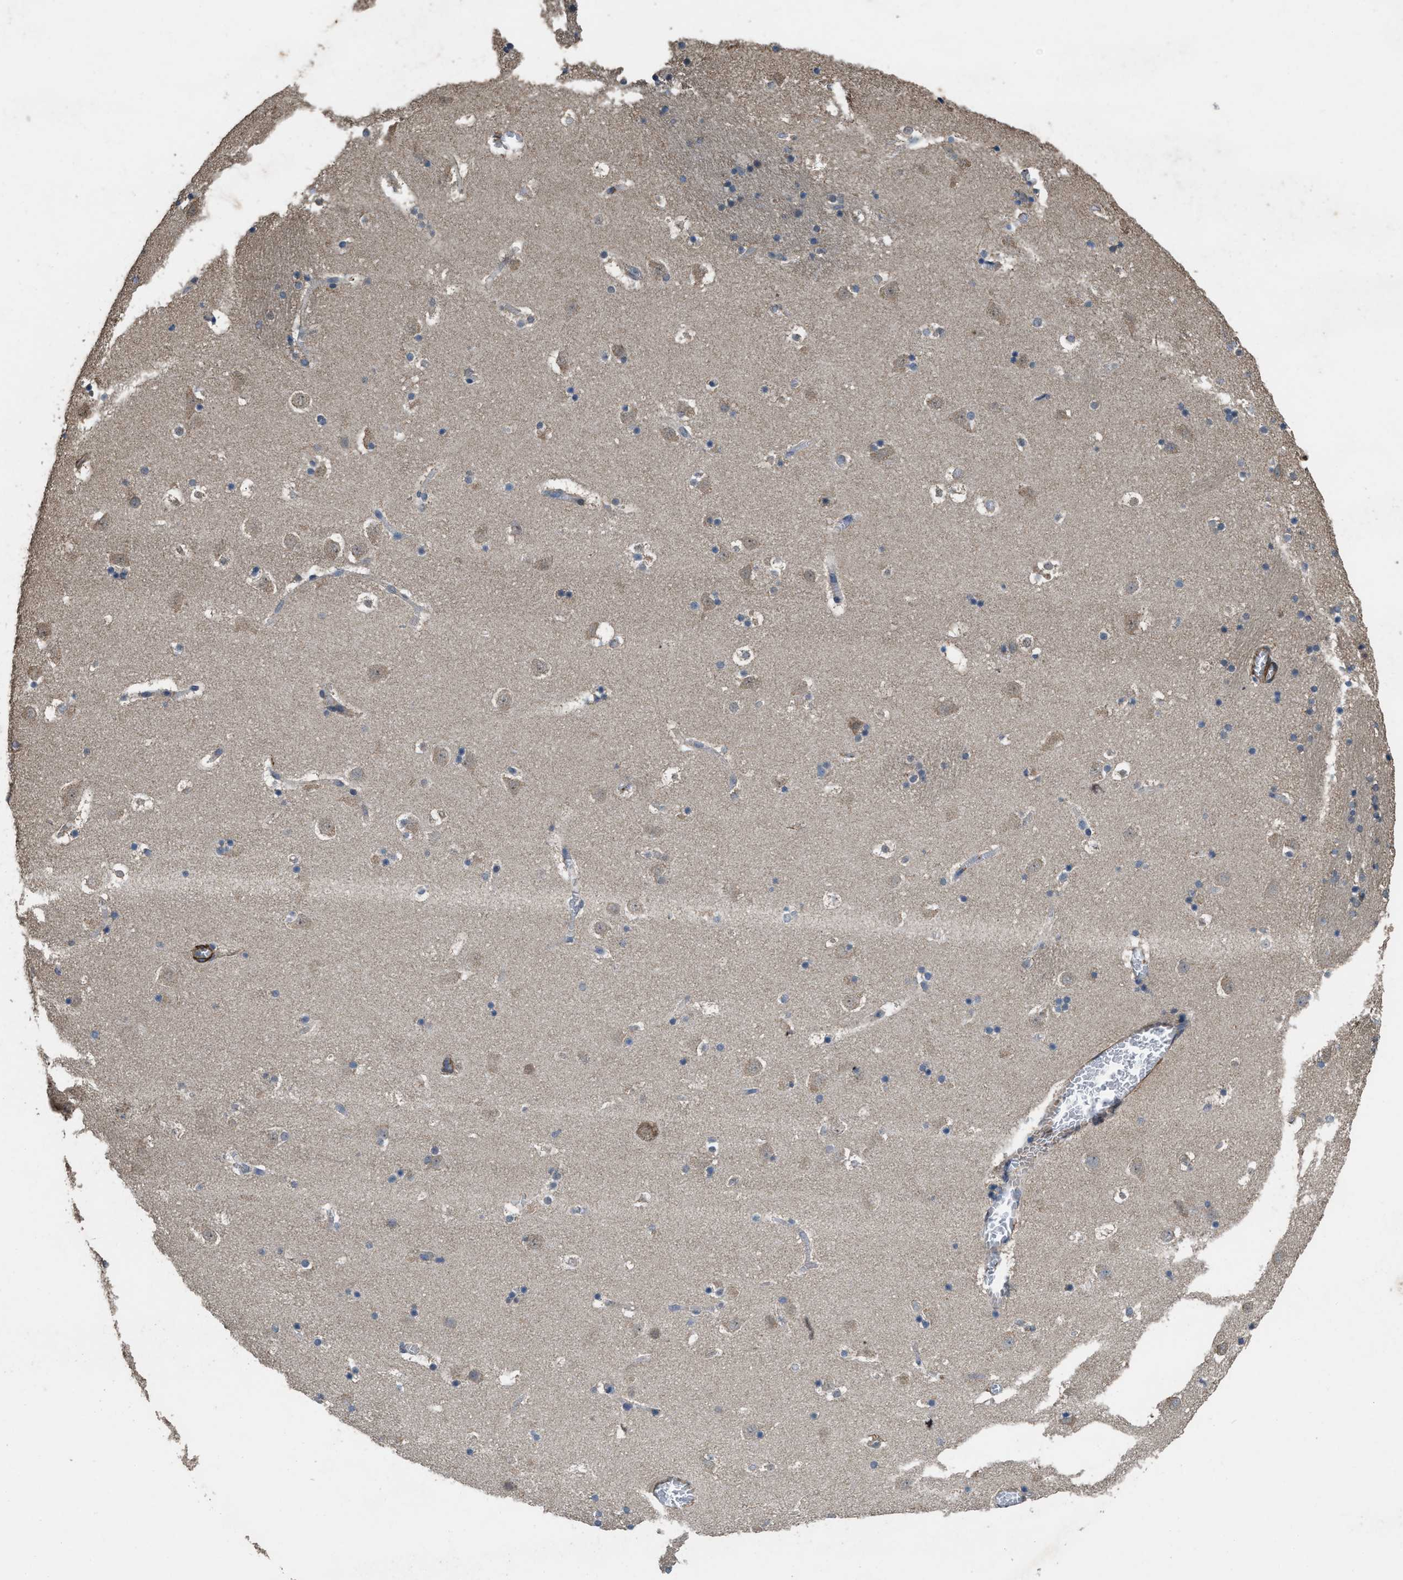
{"staining": {"intensity": "moderate", "quantity": "<25%", "location": "cytoplasmic/membranous"}, "tissue": "caudate", "cell_type": "Glial cells", "image_type": "normal", "snomed": [{"axis": "morphology", "description": "Normal tissue, NOS"}, {"axis": "topography", "description": "Lateral ventricle wall"}], "caption": "IHC of normal human caudate demonstrates low levels of moderate cytoplasmic/membranous positivity in approximately <25% of glial cells. (DAB IHC with brightfield microscopy, high magnification).", "gene": "ARL6", "patient": {"sex": "male", "age": 45}}